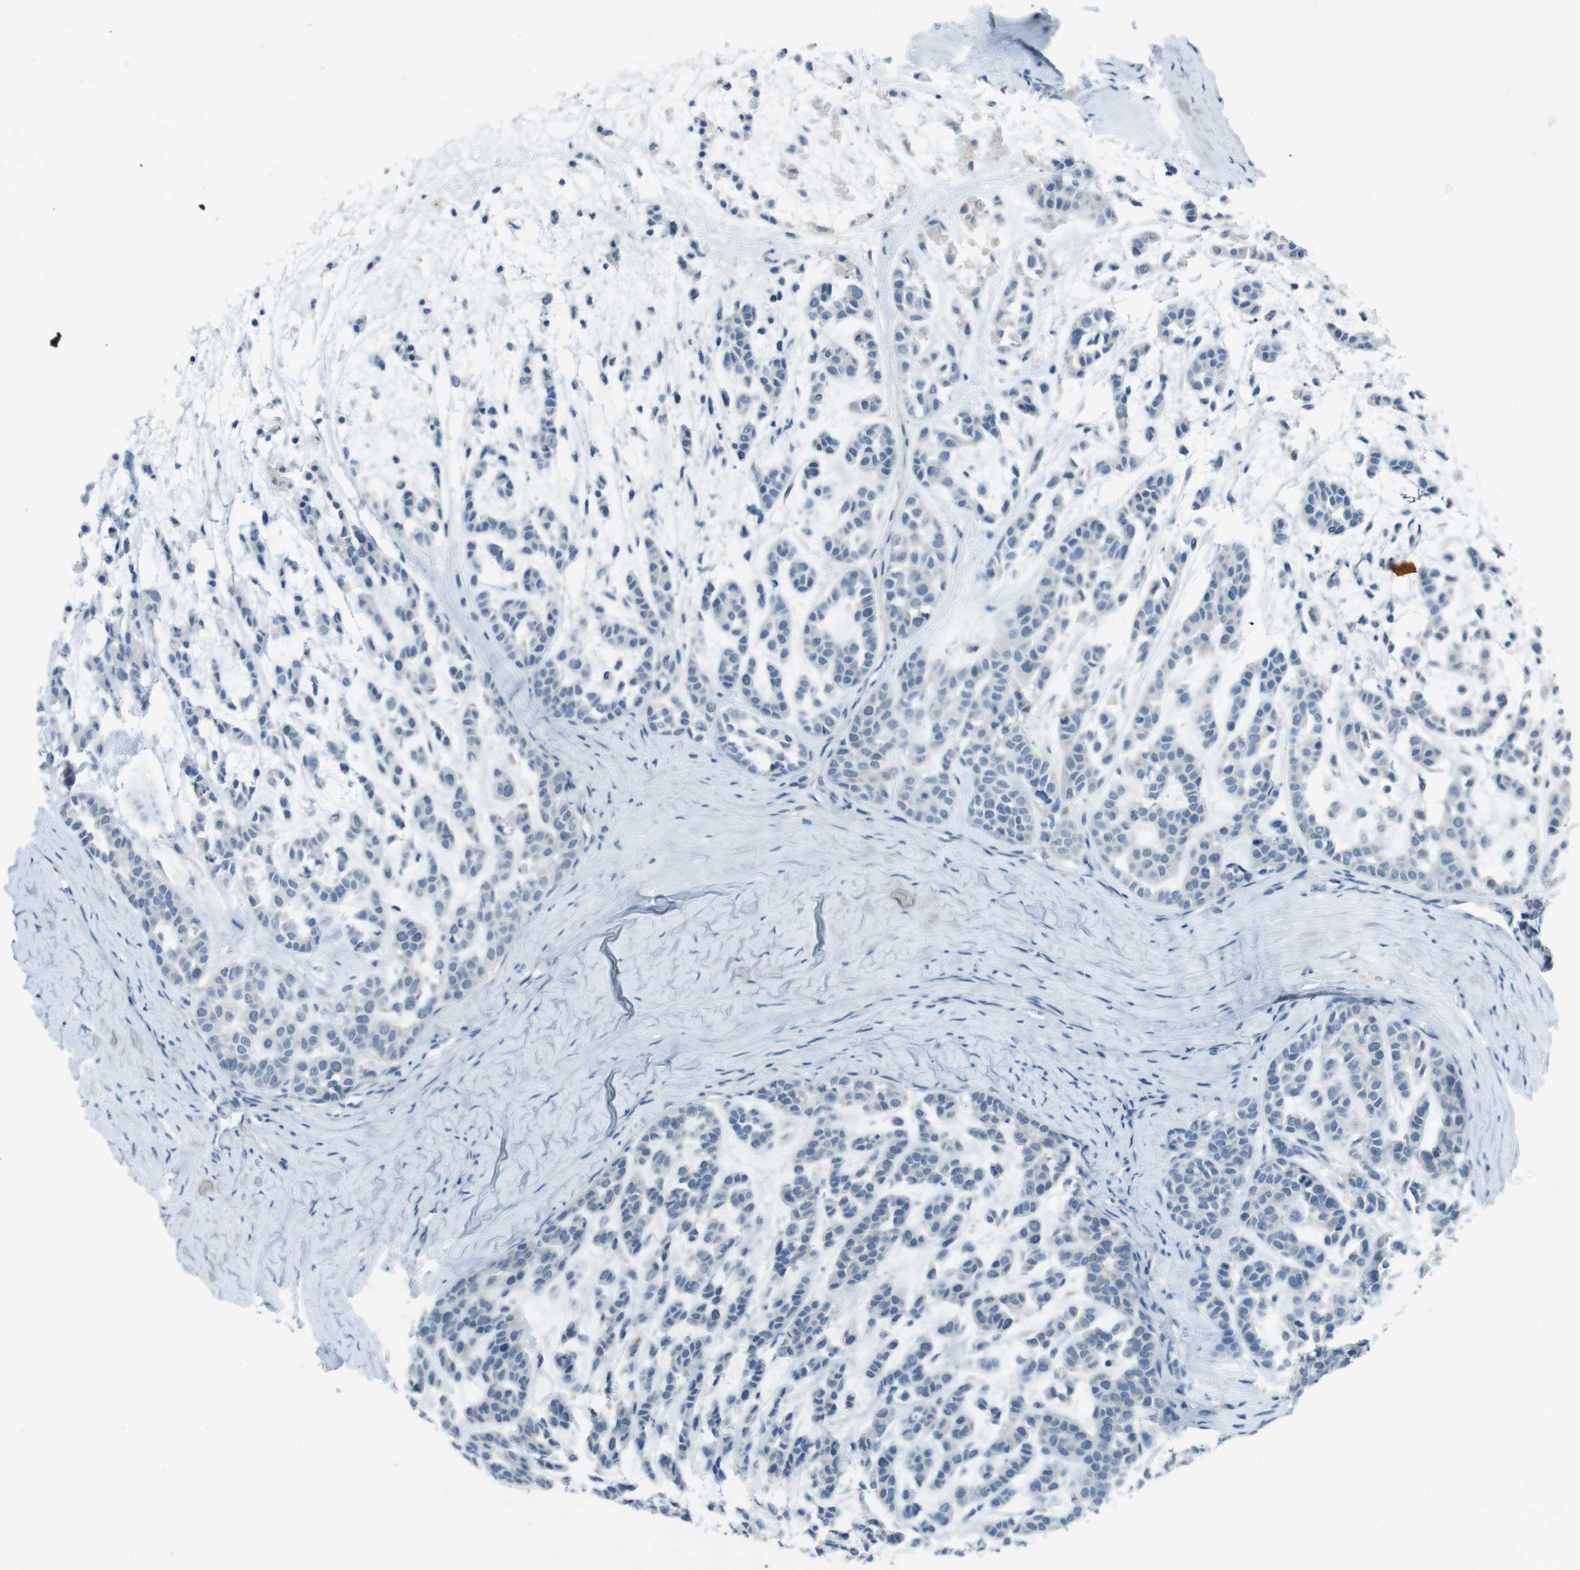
{"staining": {"intensity": "negative", "quantity": "none", "location": "none"}, "tissue": "head and neck cancer", "cell_type": "Tumor cells", "image_type": "cancer", "snomed": [{"axis": "morphology", "description": "Adenocarcinoma, NOS"}, {"axis": "morphology", "description": "Adenoma, NOS"}, {"axis": "topography", "description": "Head-Neck"}], "caption": "Tumor cells show no significant expression in head and neck cancer.", "gene": "ENTPD7", "patient": {"sex": "female", "age": 55}}